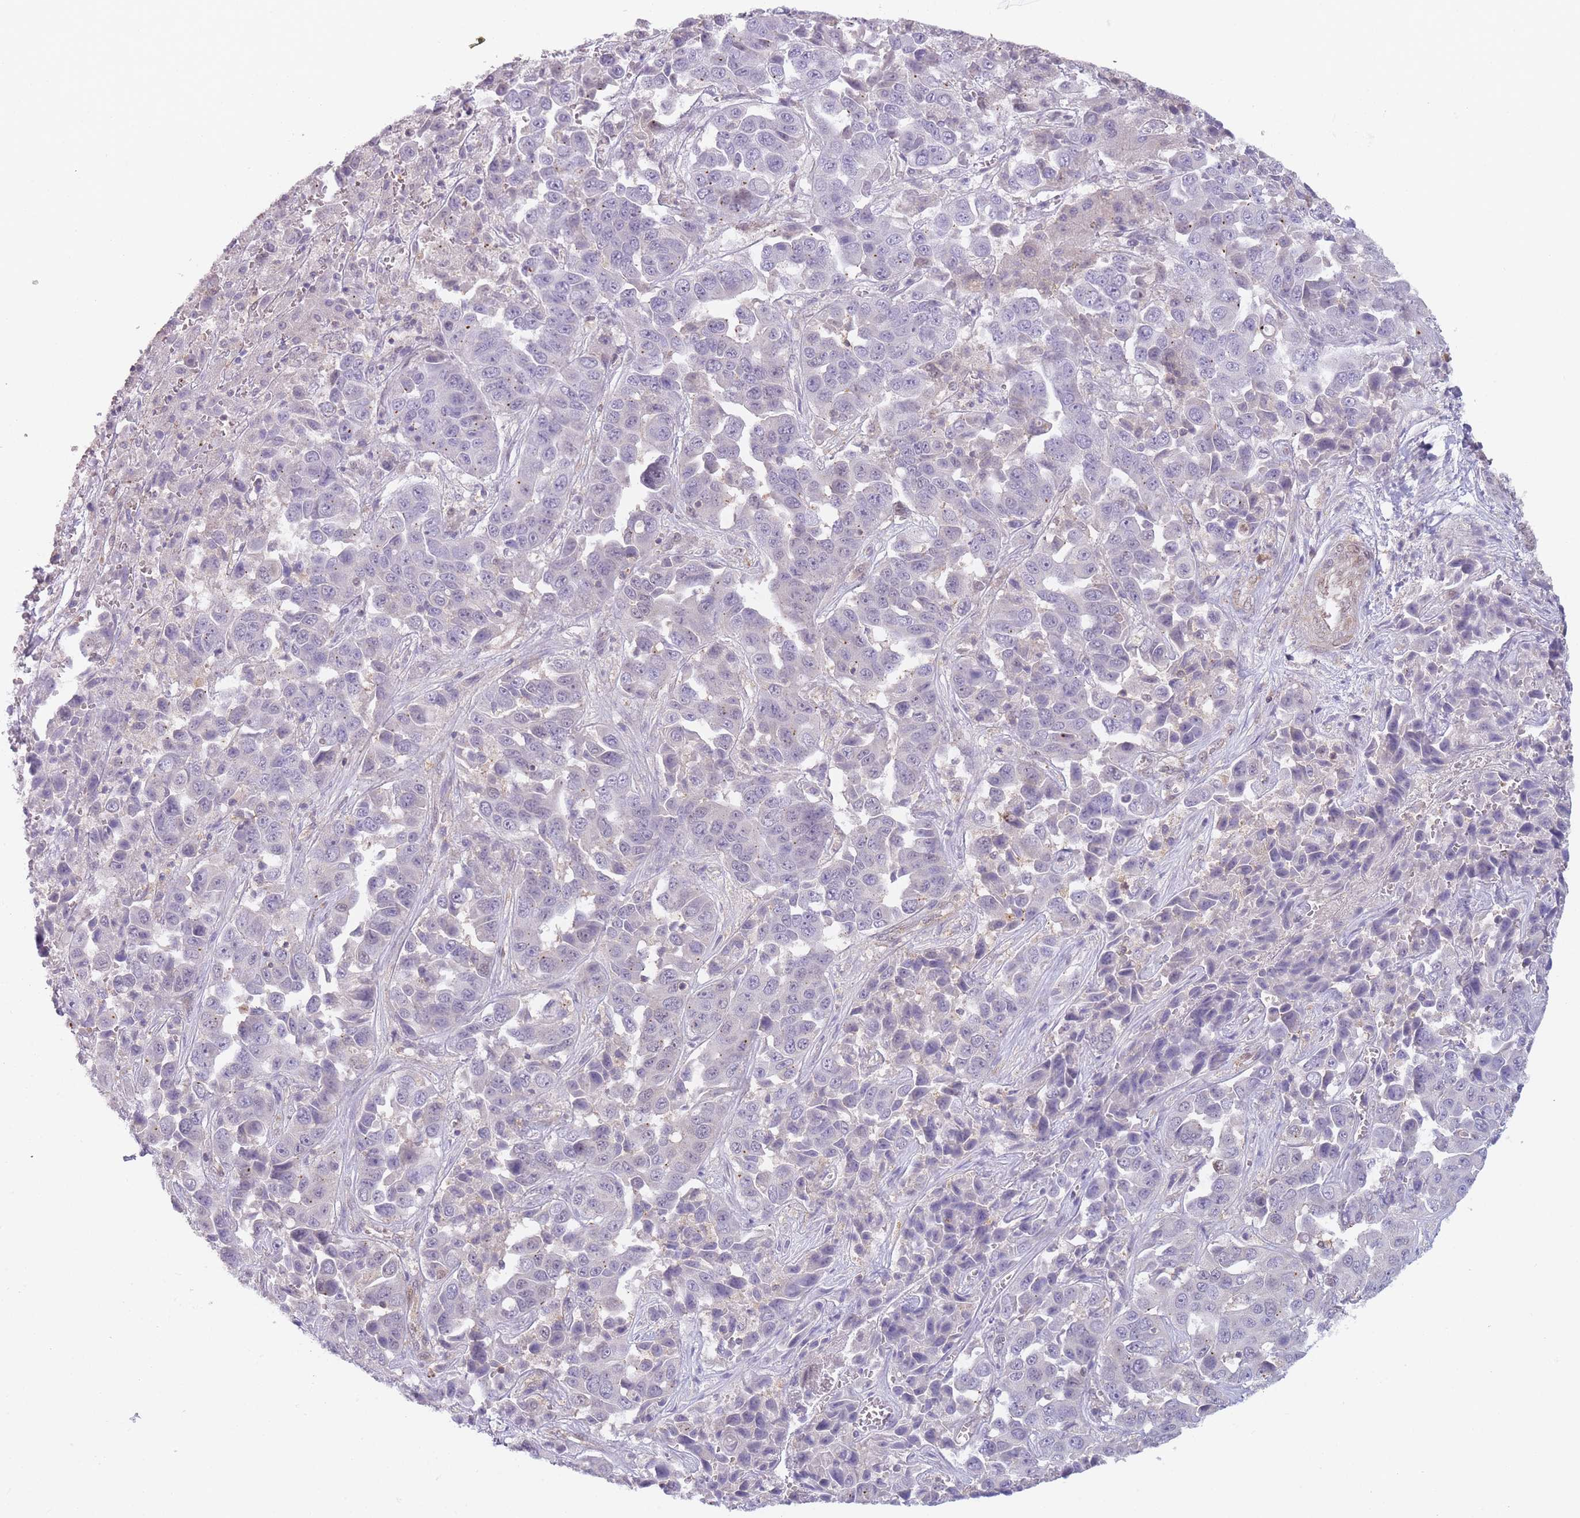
{"staining": {"intensity": "negative", "quantity": "none", "location": "none"}, "tissue": "liver cancer", "cell_type": "Tumor cells", "image_type": "cancer", "snomed": [{"axis": "morphology", "description": "Cholangiocarcinoma"}, {"axis": "topography", "description": "Liver"}], "caption": "Tumor cells show no significant protein staining in liver cholangiocarcinoma.", "gene": "MRI1", "patient": {"sex": "female", "age": 52}}